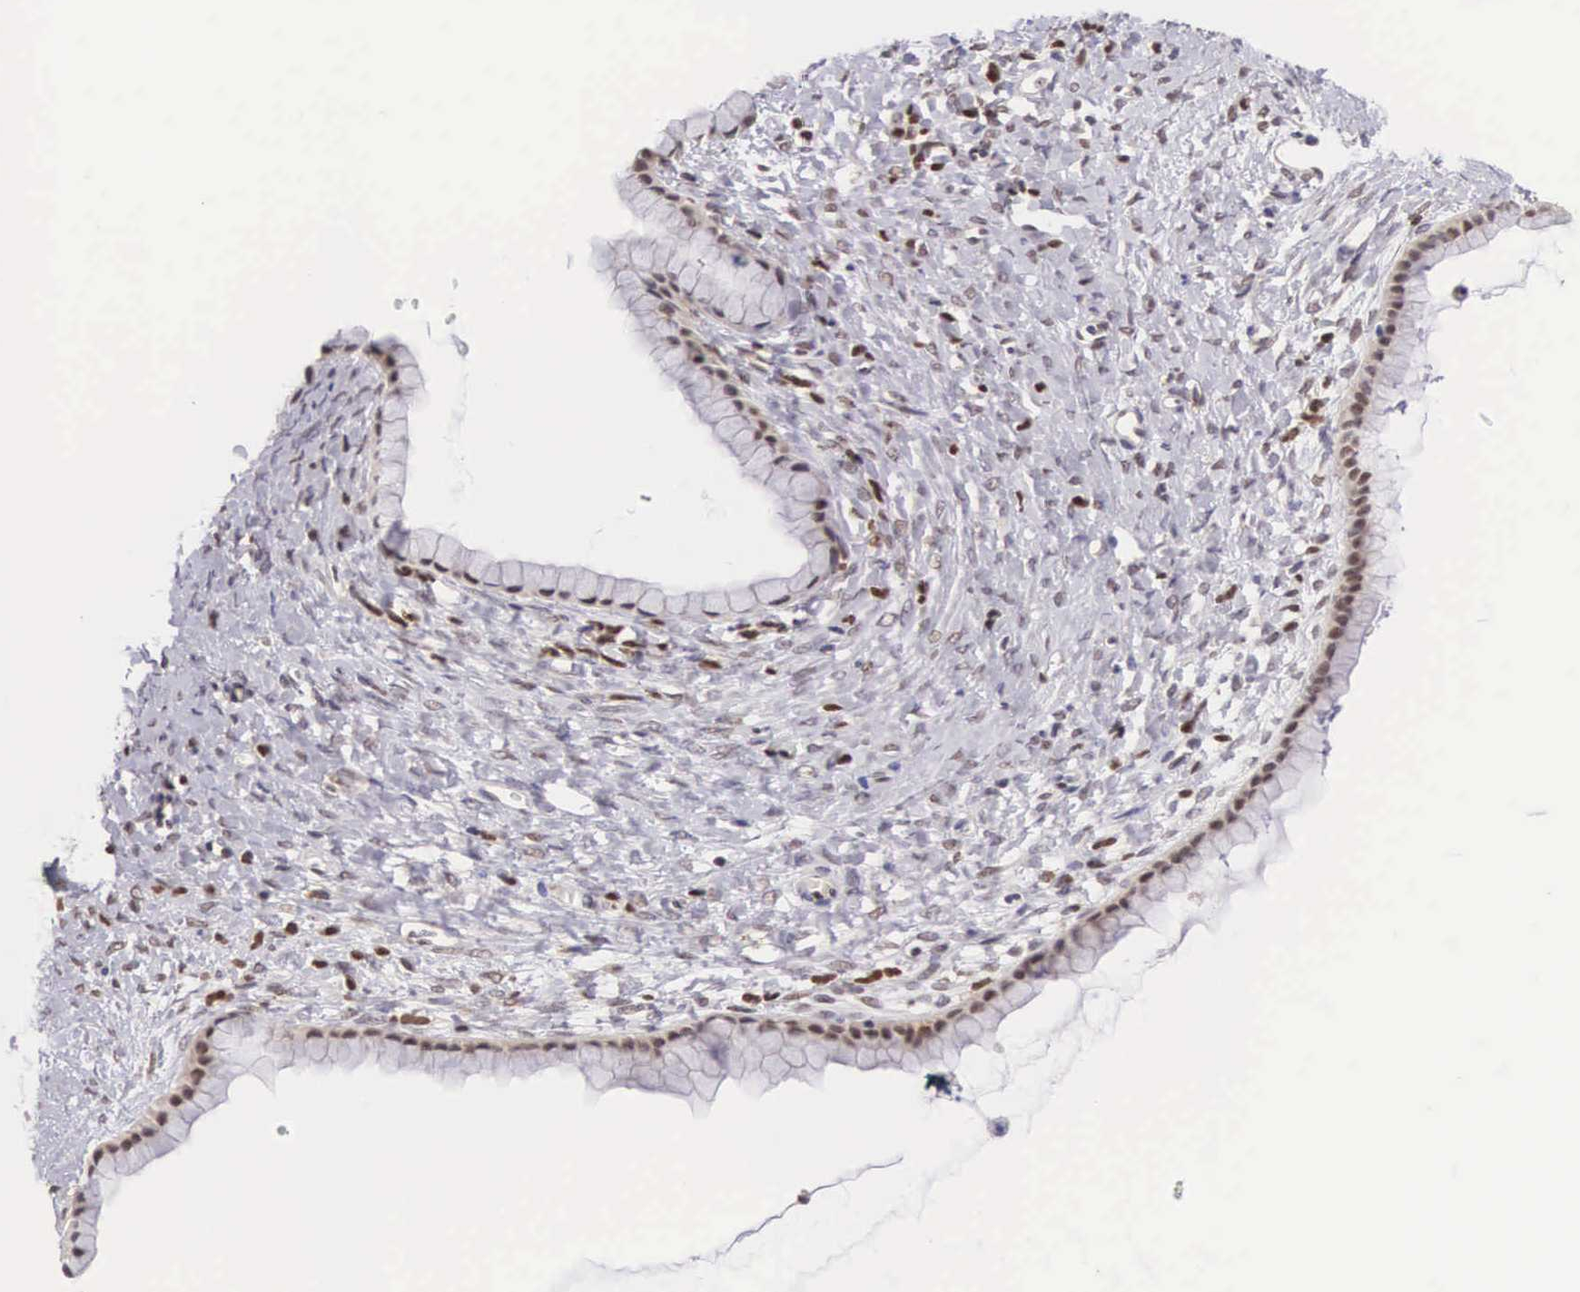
{"staining": {"intensity": "moderate", "quantity": ">75%", "location": "nuclear"}, "tissue": "ovarian cancer", "cell_type": "Tumor cells", "image_type": "cancer", "snomed": [{"axis": "morphology", "description": "Cystadenocarcinoma, mucinous, NOS"}, {"axis": "topography", "description": "Ovary"}], "caption": "The immunohistochemical stain highlights moderate nuclear positivity in tumor cells of ovarian cancer (mucinous cystadenocarcinoma) tissue. The protein is stained brown, and the nuclei are stained in blue (DAB IHC with brightfield microscopy, high magnification).", "gene": "GRK3", "patient": {"sex": "female", "age": 25}}